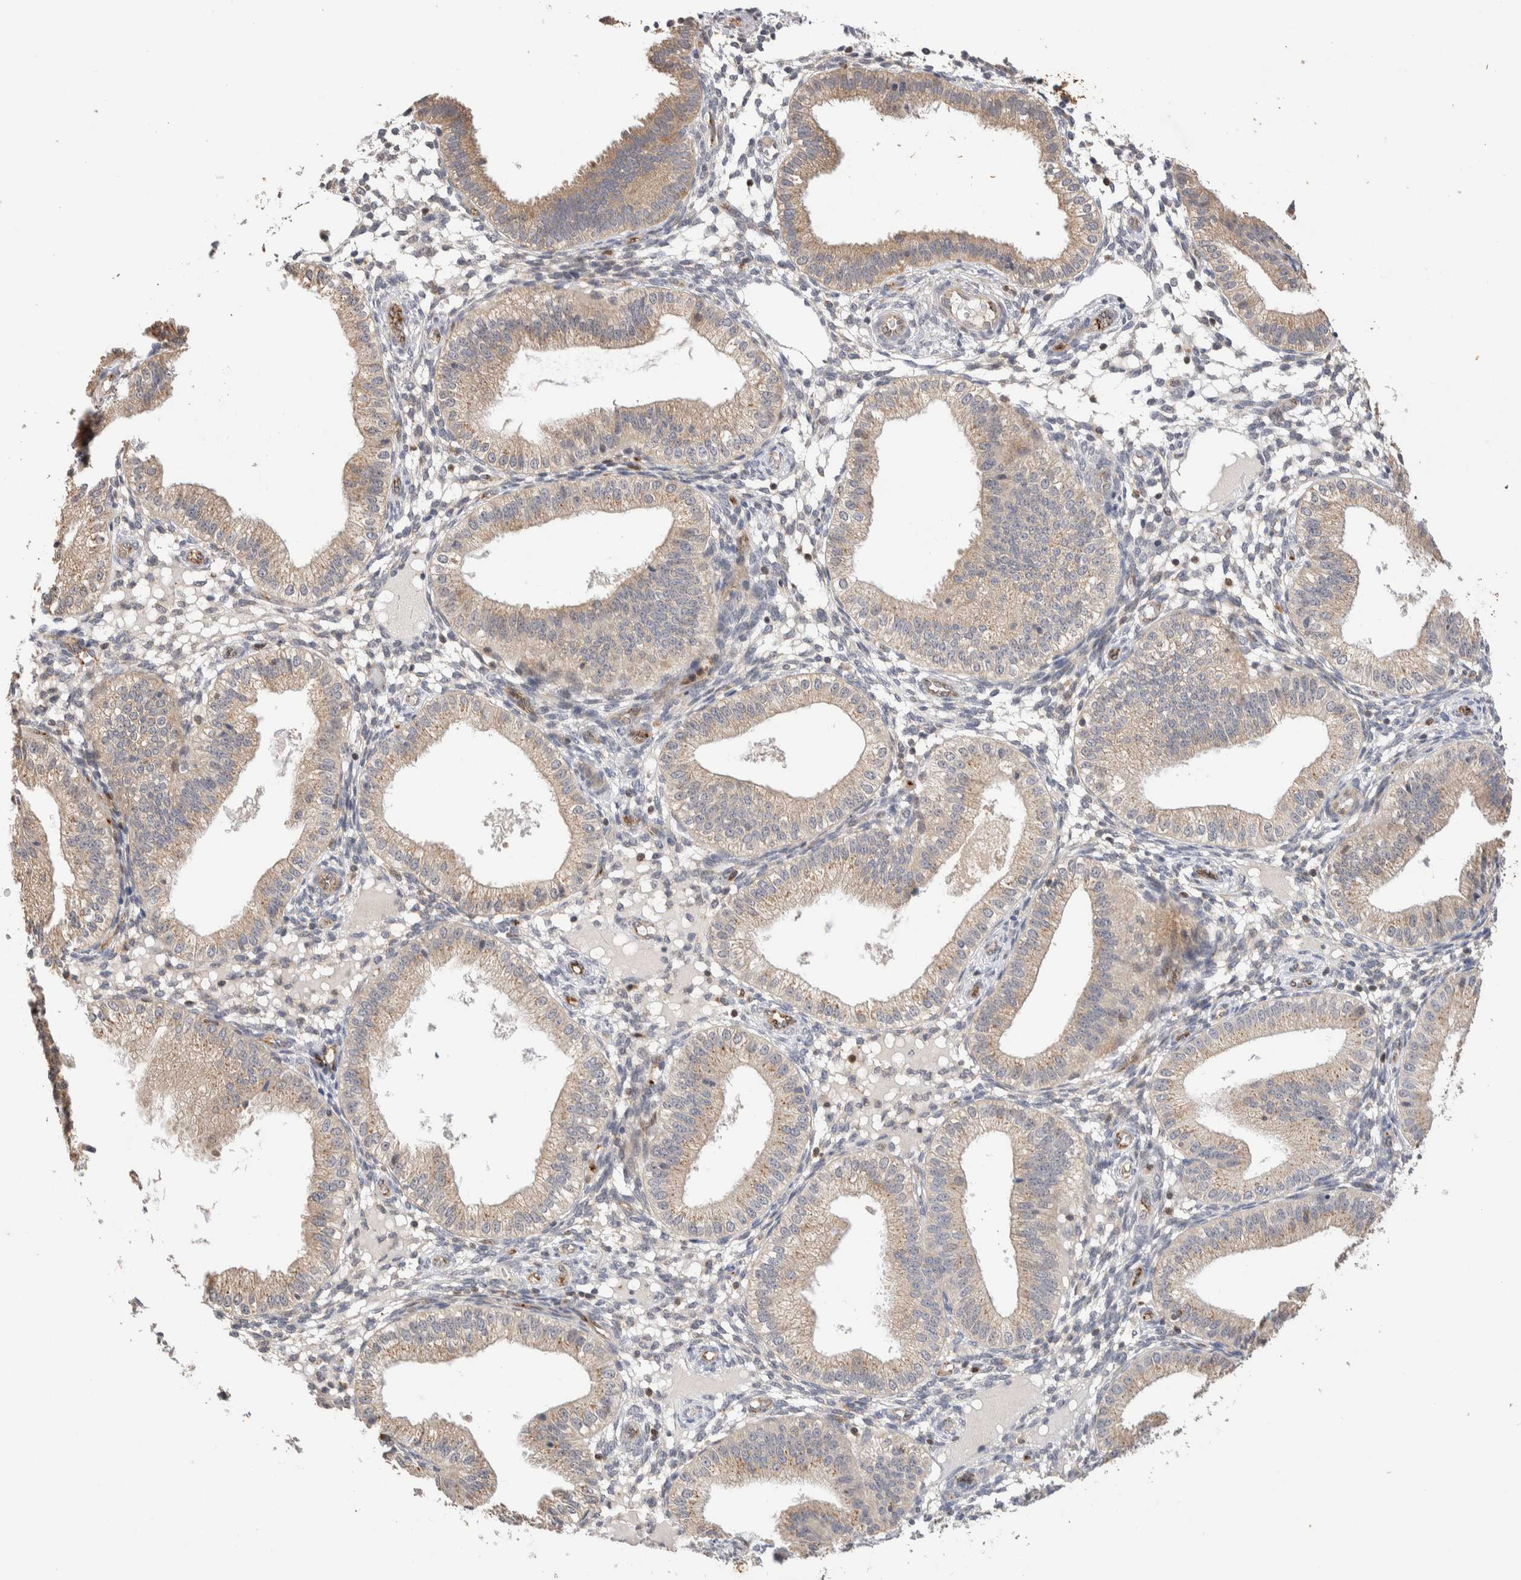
{"staining": {"intensity": "negative", "quantity": "none", "location": "none"}, "tissue": "endometrium", "cell_type": "Cells in endometrial stroma", "image_type": "normal", "snomed": [{"axis": "morphology", "description": "Normal tissue, NOS"}, {"axis": "topography", "description": "Endometrium"}], "caption": "High power microscopy histopathology image of an IHC histopathology image of normal endometrium, revealing no significant staining in cells in endometrial stroma. (Stains: DAB (3,3'-diaminobenzidine) immunohistochemistry with hematoxylin counter stain, Microscopy: brightfield microscopy at high magnification).", "gene": "NSMAF", "patient": {"sex": "female", "age": 39}}